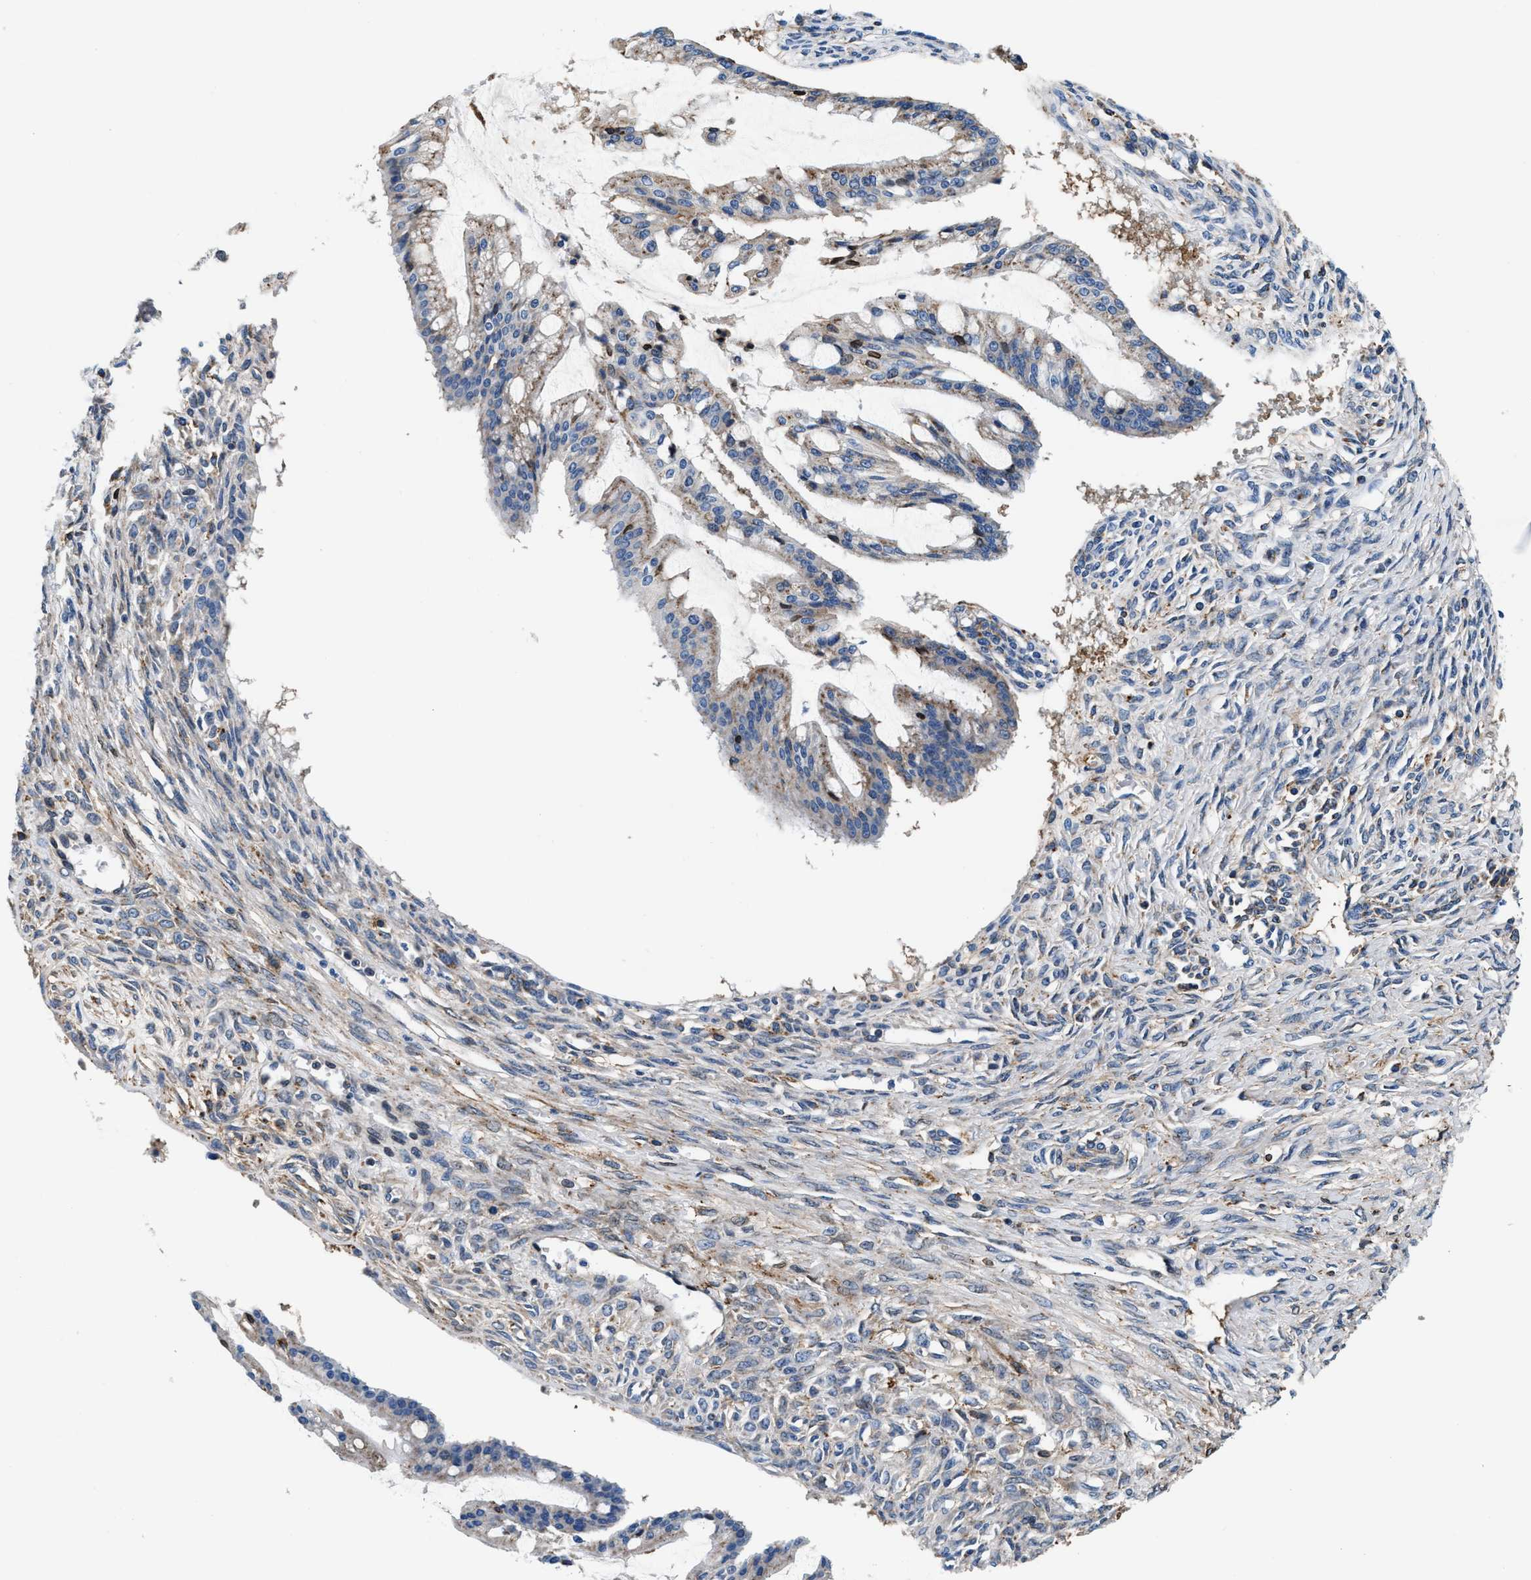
{"staining": {"intensity": "moderate", "quantity": "25%-75%", "location": "cytoplasmic/membranous"}, "tissue": "ovarian cancer", "cell_type": "Tumor cells", "image_type": "cancer", "snomed": [{"axis": "morphology", "description": "Cystadenocarcinoma, mucinous, NOS"}, {"axis": "topography", "description": "Ovary"}], "caption": "Tumor cells reveal medium levels of moderate cytoplasmic/membranous staining in about 25%-75% of cells in ovarian cancer.", "gene": "SLFN11", "patient": {"sex": "female", "age": 73}}